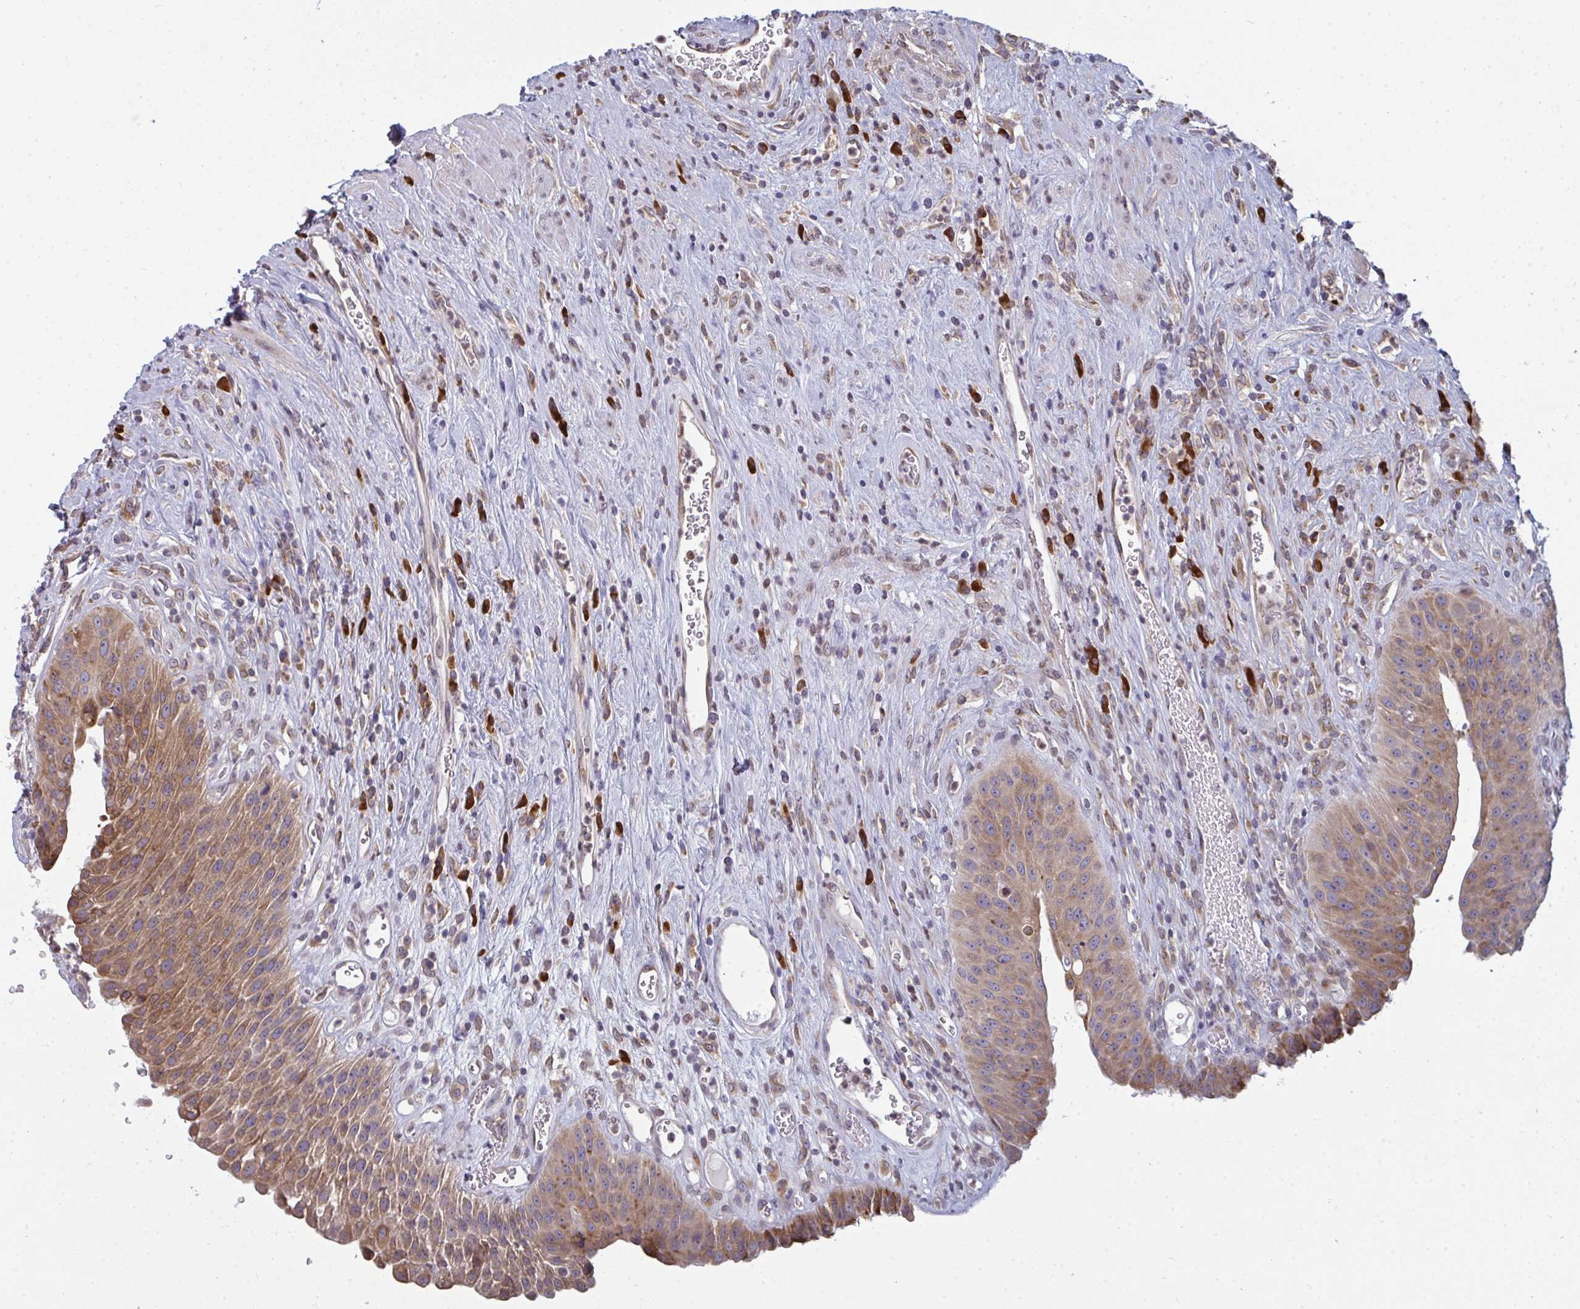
{"staining": {"intensity": "strong", "quantity": "25%-75%", "location": "cytoplasmic/membranous"}, "tissue": "urinary bladder", "cell_type": "Urothelial cells", "image_type": "normal", "snomed": [{"axis": "morphology", "description": "Normal tissue, NOS"}, {"axis": "topography", "description": "Urinary bladder"}], "caption": "IHC image of benign human urinary bladder stained for a protein (brown), which shows high levels of strong cytoplasmic/membranous positivity in about 25%-75% of urothelial cells.", "gene": "LYSMD4", "patient": {"sex": "female", "age": 56}}